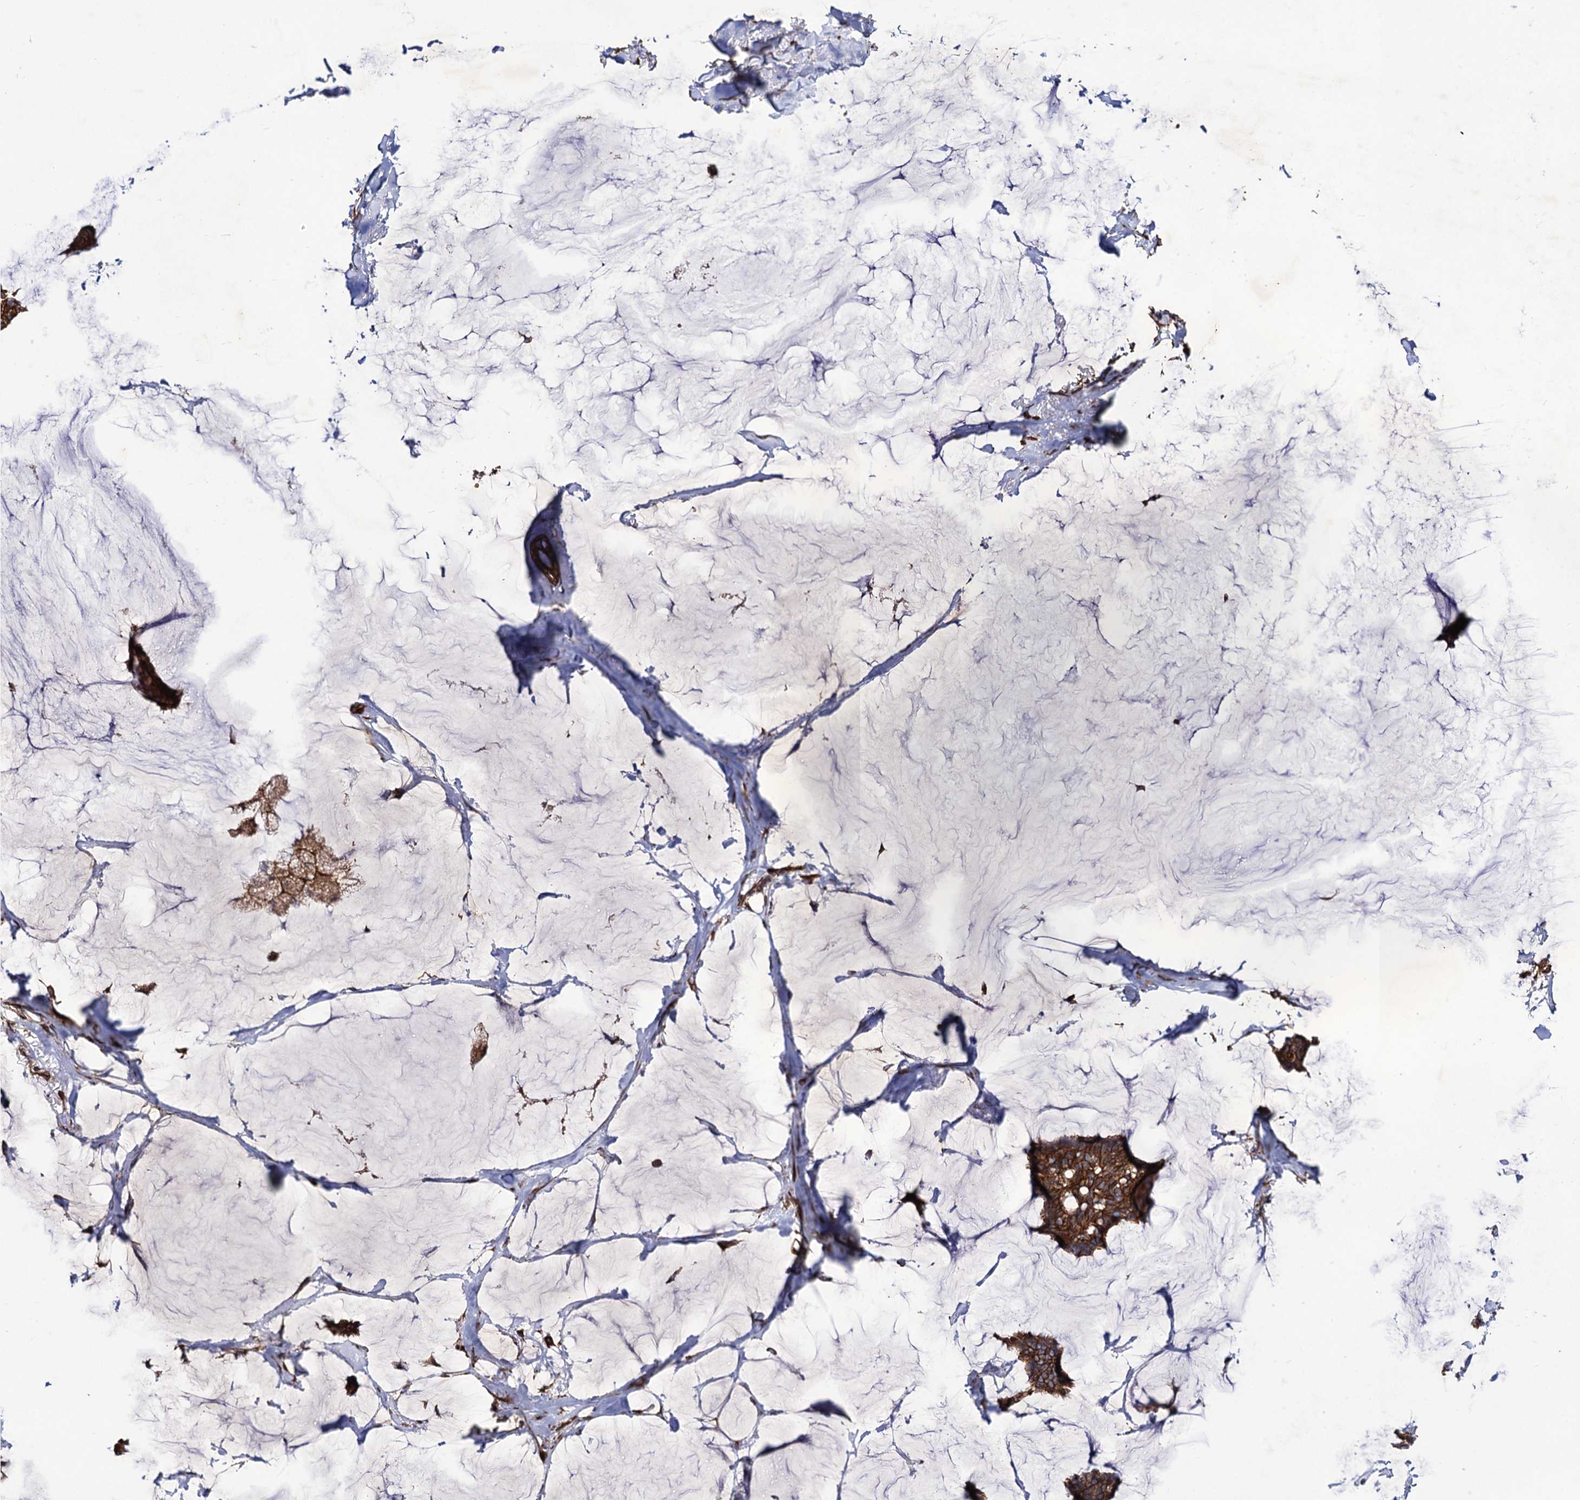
{"staining": {"intensity": "strong", "quantity": ">75%", "location": "cytoplasmic/membranous"}, "tissue": "breast cancer", "cell_type": "Tumor cells", "image_type": "cancer", "snomed": [{"axis": "morphology", "description": "Duct carcinoma"}, {"axis": "topography", "description": "Breast"}], "caption": "A micrograph of human breast cancer stained for a protein demonstrates strong cytoplasmic/membranous brown staining in tumor cells.", "gene": "CIP2A", "patient": {"sex": "female", "age": 93}}